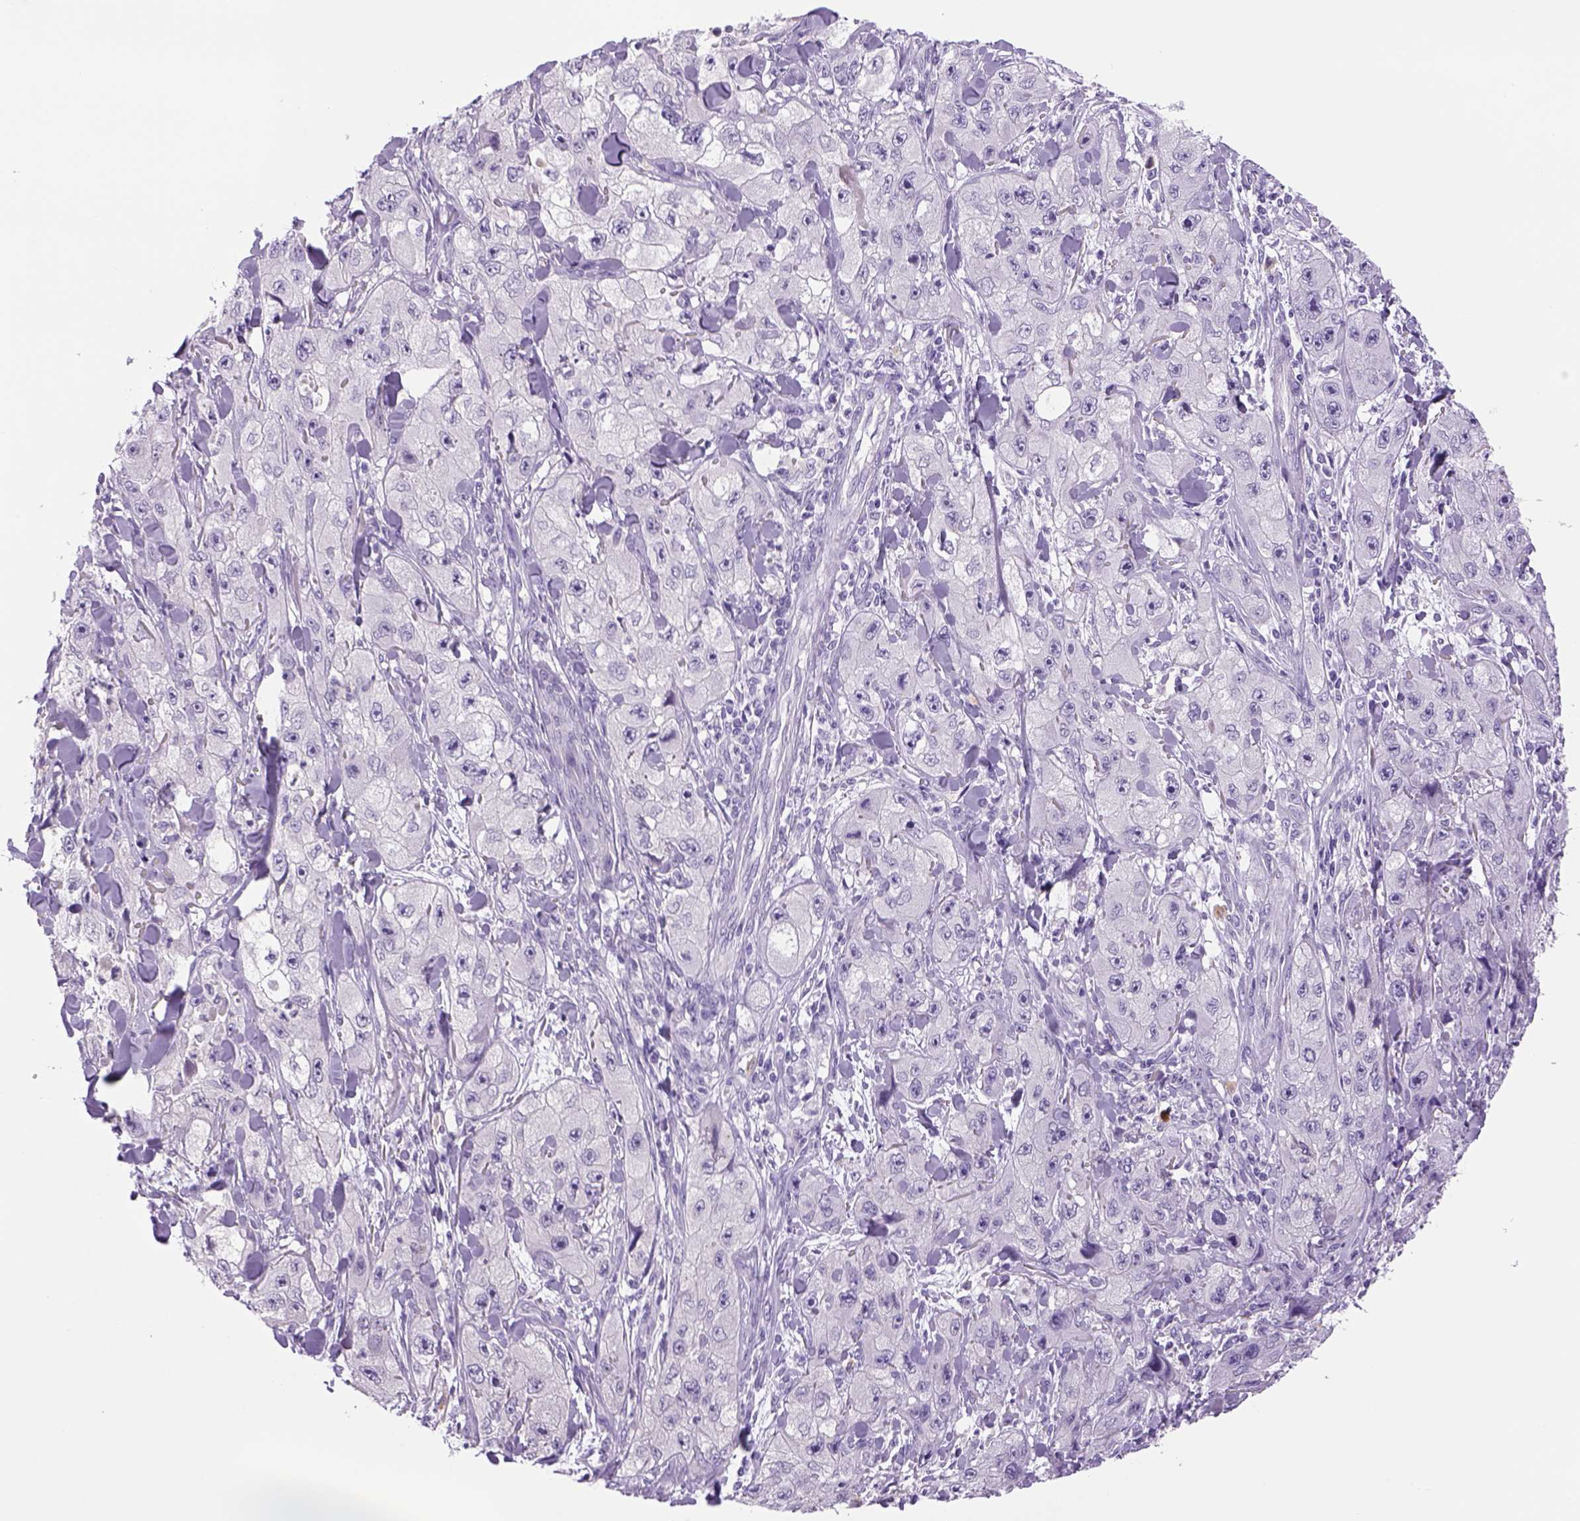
{"staining": {"intensity": "negative", "quantity": "none", "location": "none"}, "tissue": "skin cancer", "cell_type": "Tumor cells", "image_type": "cancer", "snomed": [{"axis": "morphology", "description": "Squamous cell carcinoma, NOS"}, {"axis": "topography", "description": "Skin"}, {"axis": "topography", "description": "Subcutis"}], "caption": "There is no significant staining in tumor cells of squamous cell carcinoma (skin).", "gene": "DBH", "patient": {"sex": "male", "age": 73}}